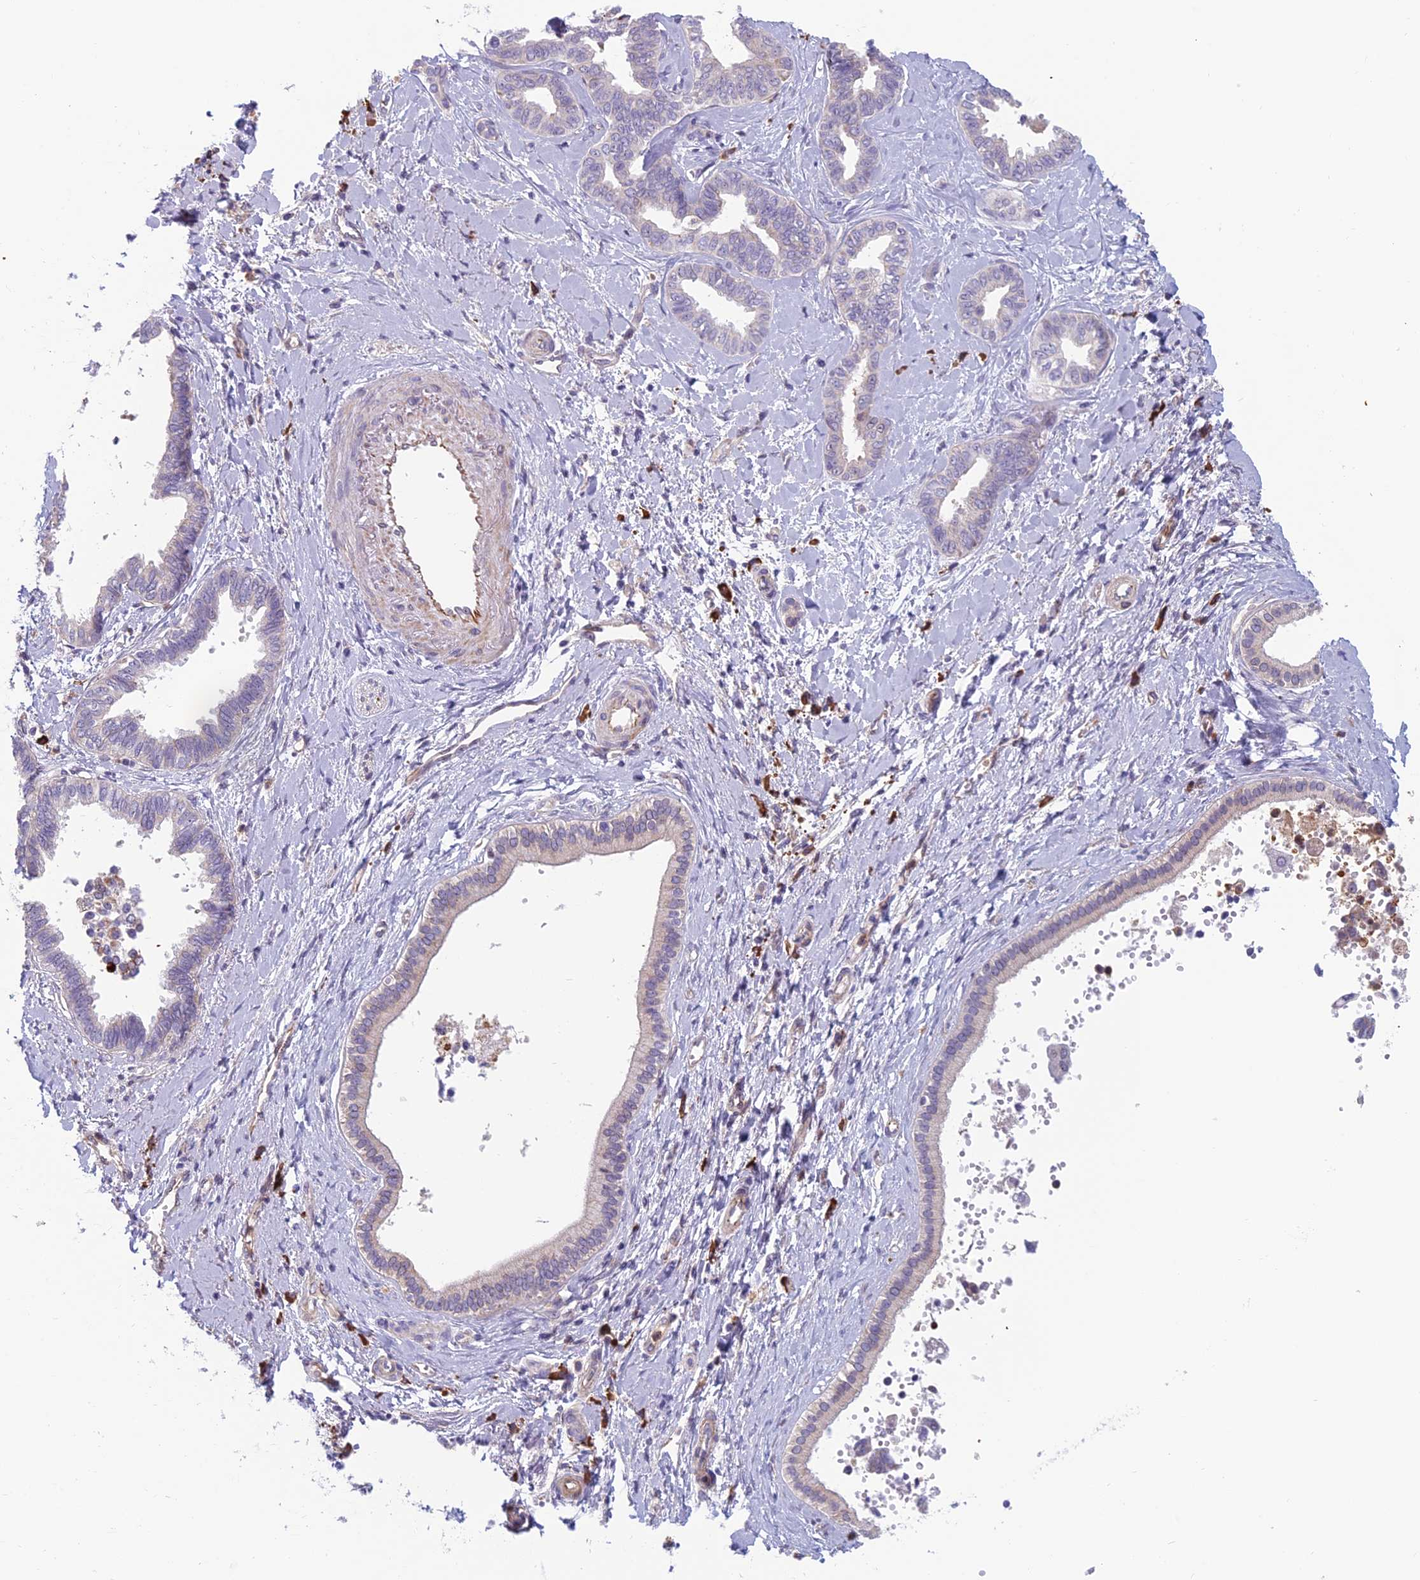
{"staining": {"intensity": "weak", "quantity": "<25%", "location": "cytoplasmic/membranous"}, "tissue": "liver cancer", "cell_type": "Tumor cells", "image_type": "cancer", "snomed": [{"axis": "morphology", "description": "Cholangiocarcinoma"}, {"axis": "topography", "description": "Liver"}], "caption": "Liver cancer (cholangiocarcinoma) stained for a protein using immunohistochemistry (IHC) shows no staining tumor cells.", "gene": "NOC2L", "patient": {"sex": "female", "age": 77}}